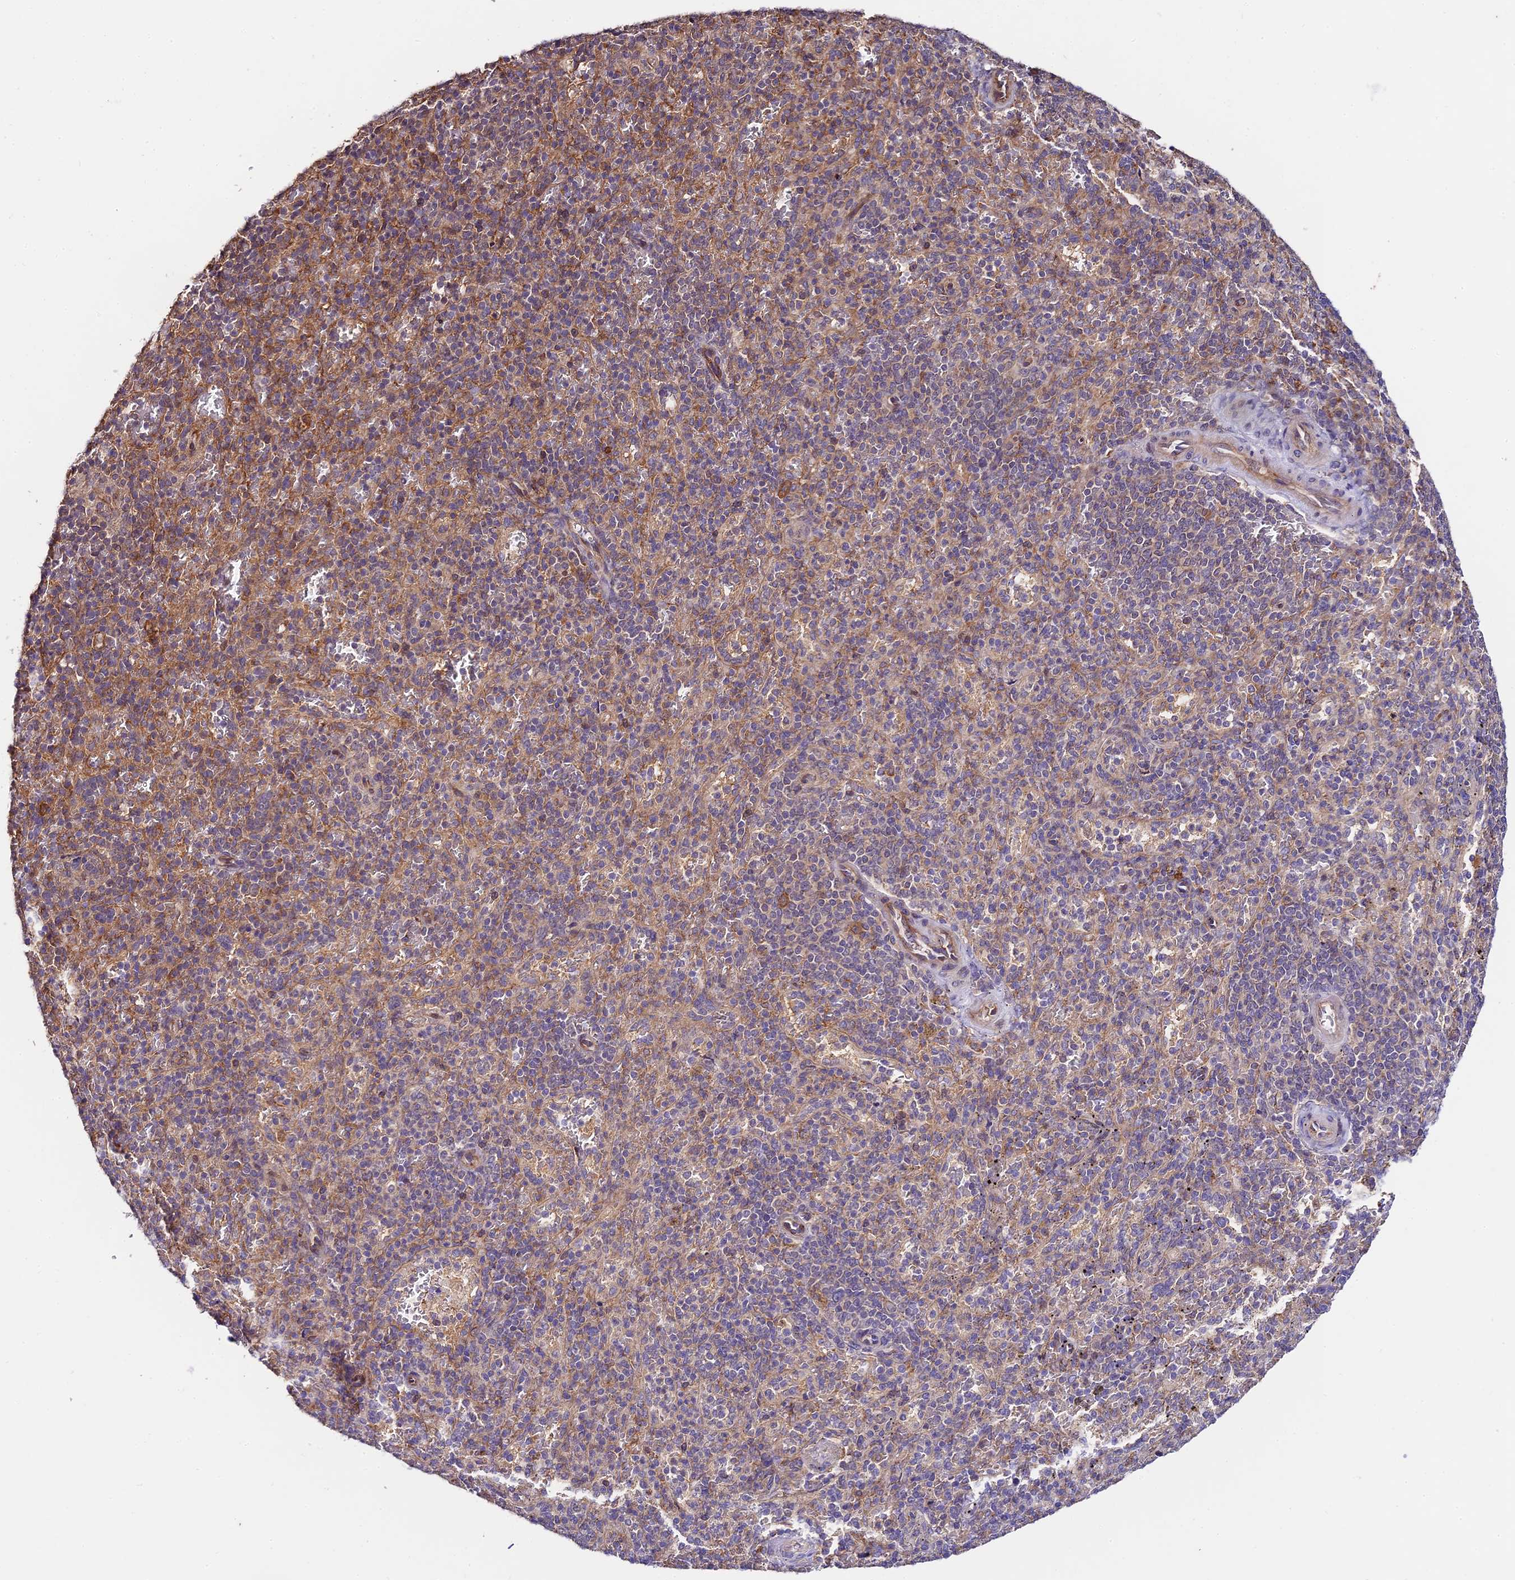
{"staining": {"intensity": "negative", "quantity": "none", "location": "none"}, "tissue": "spleen", "cell_type": "Cells in red pulp", "image_type": "normal", "snomed": [{"axis": "morphology", "description": "Normal tissue, NOS"}, {"axis": "topography", "description": "Spleen"}], "caption": "Micrograph shows no protein staining in cells in red pulp of normal spleen. (Immunohistochemistry (ihc), brightfield microscopy, high magnification).", "gene": "C3orf20", "patient": {"sex": "male", "age": 82}}